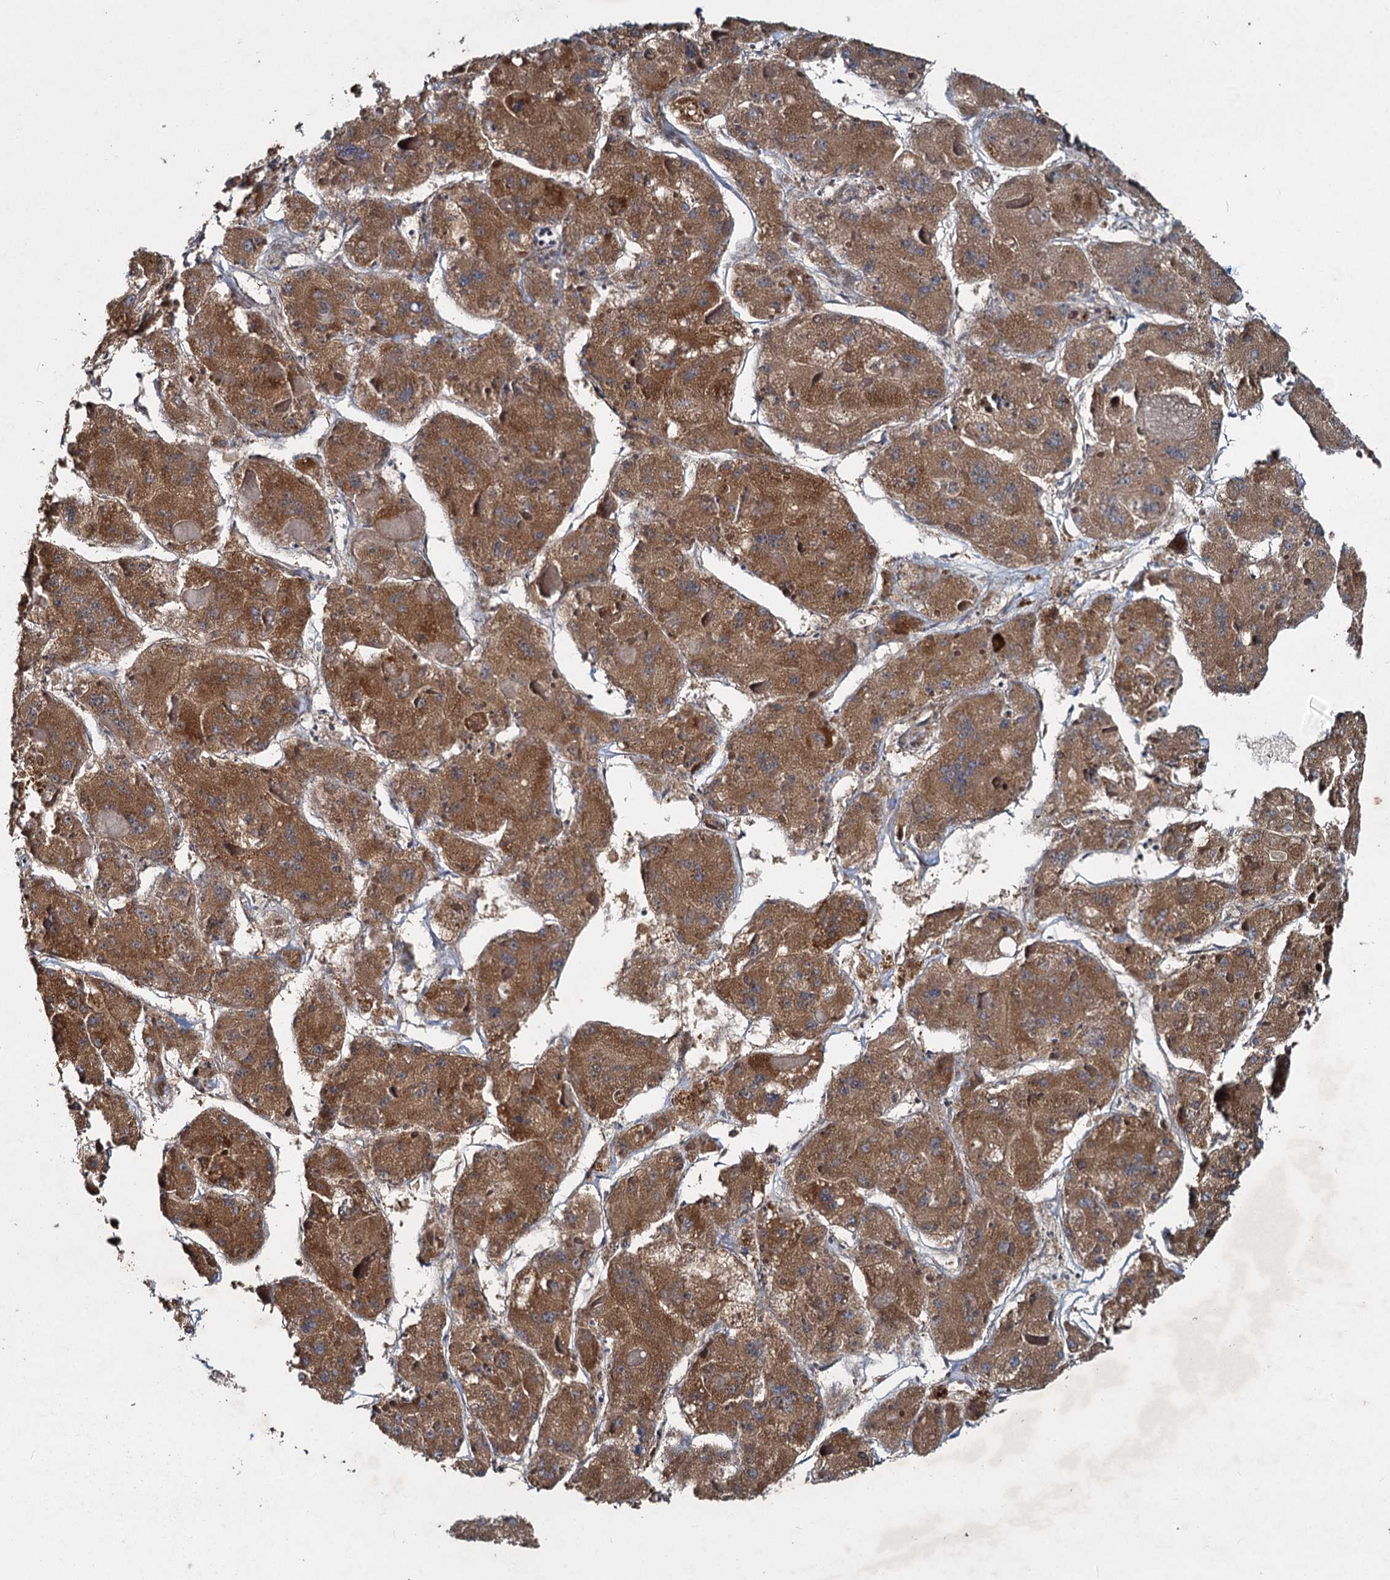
{"staining": {"intensity": "moderate", "quantity": ">75%", "location": "cytoplasmic/membranous"}, "tissue": "liver cancer", "cell_type": "Tumor cells", "image_type": "cancer", "snomed": [{"axis": "morphology", "description": "Carcinoma, Hepatocellular, NOS"}, {"axis": "topography", "description": "Liver"}], "caption": "Brown immunohistochemical staining in liver hepatocellular carcinoma reveals moderate cytoplasmic/membranous staining in about >75% of tumor cells.", "gene": "ADCY2", "patient": {"sex": "female", "age": 73}}